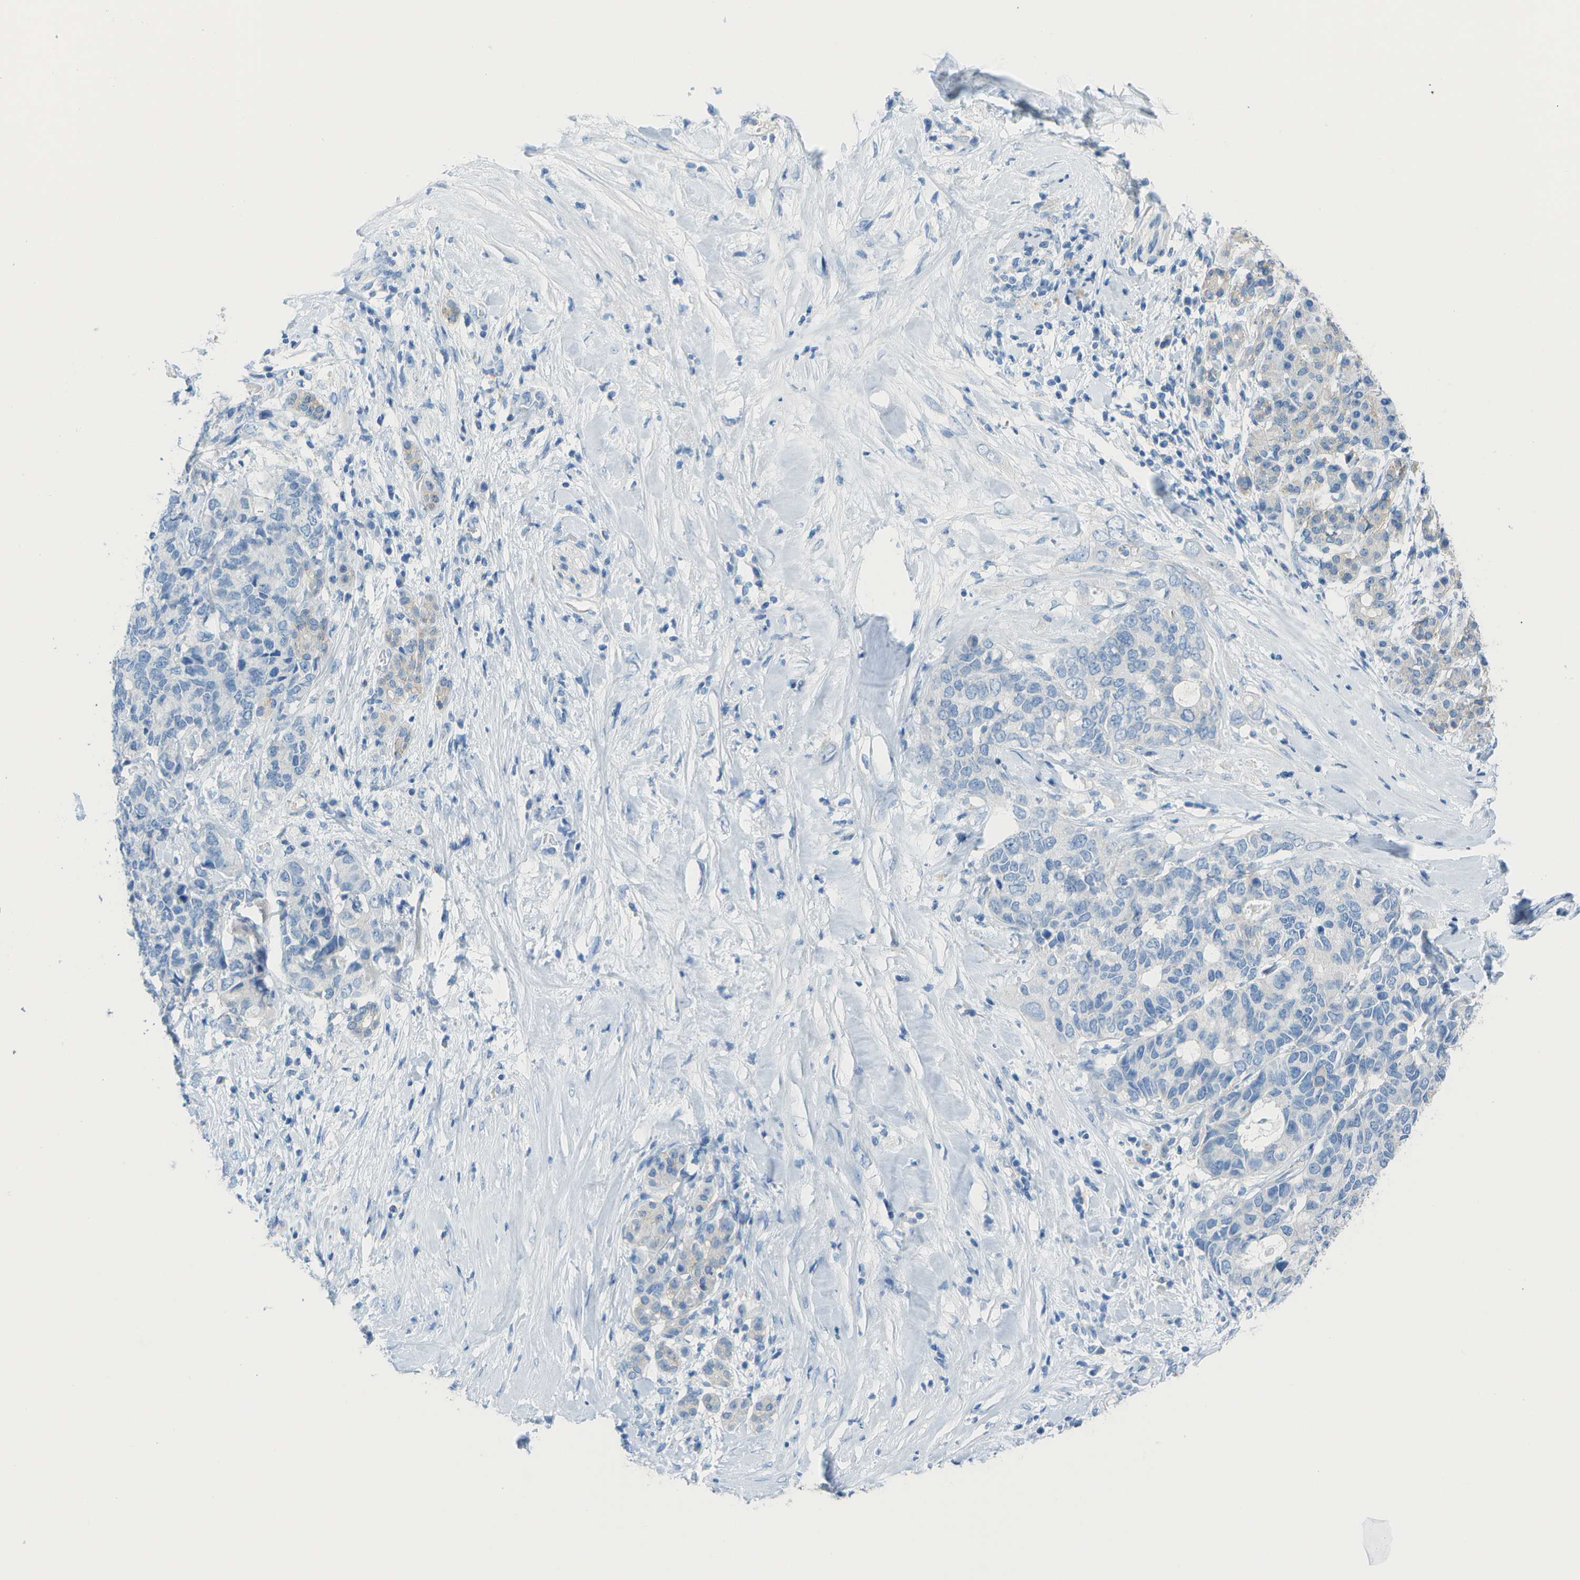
{"staining": {"intensity": "weak", "quantity": "25%-75%", "location": "cytoplasmic/membranous"}, "tissue": "pancreatic cancer", "cell_type": "Tumor cells", "image_type": "cancer", "snomed": [{"axis": "morphology", "description": "Adenocarcinoma, NOS"}, {"axis": "topography", "description": "Pancreas"}], "caption": "DAB (3,3'-diaminobenzidine) immunohistochemical staining of human pancreatic adenocarcinoma exhibits weak cytoplasmic/membranous protein expression in approximately 25%-75% of tumor cells. (IHC, brightfield microscopy, high magnification).", "gene": "CD46", "patient": {"sex": "female", "age": 56}}